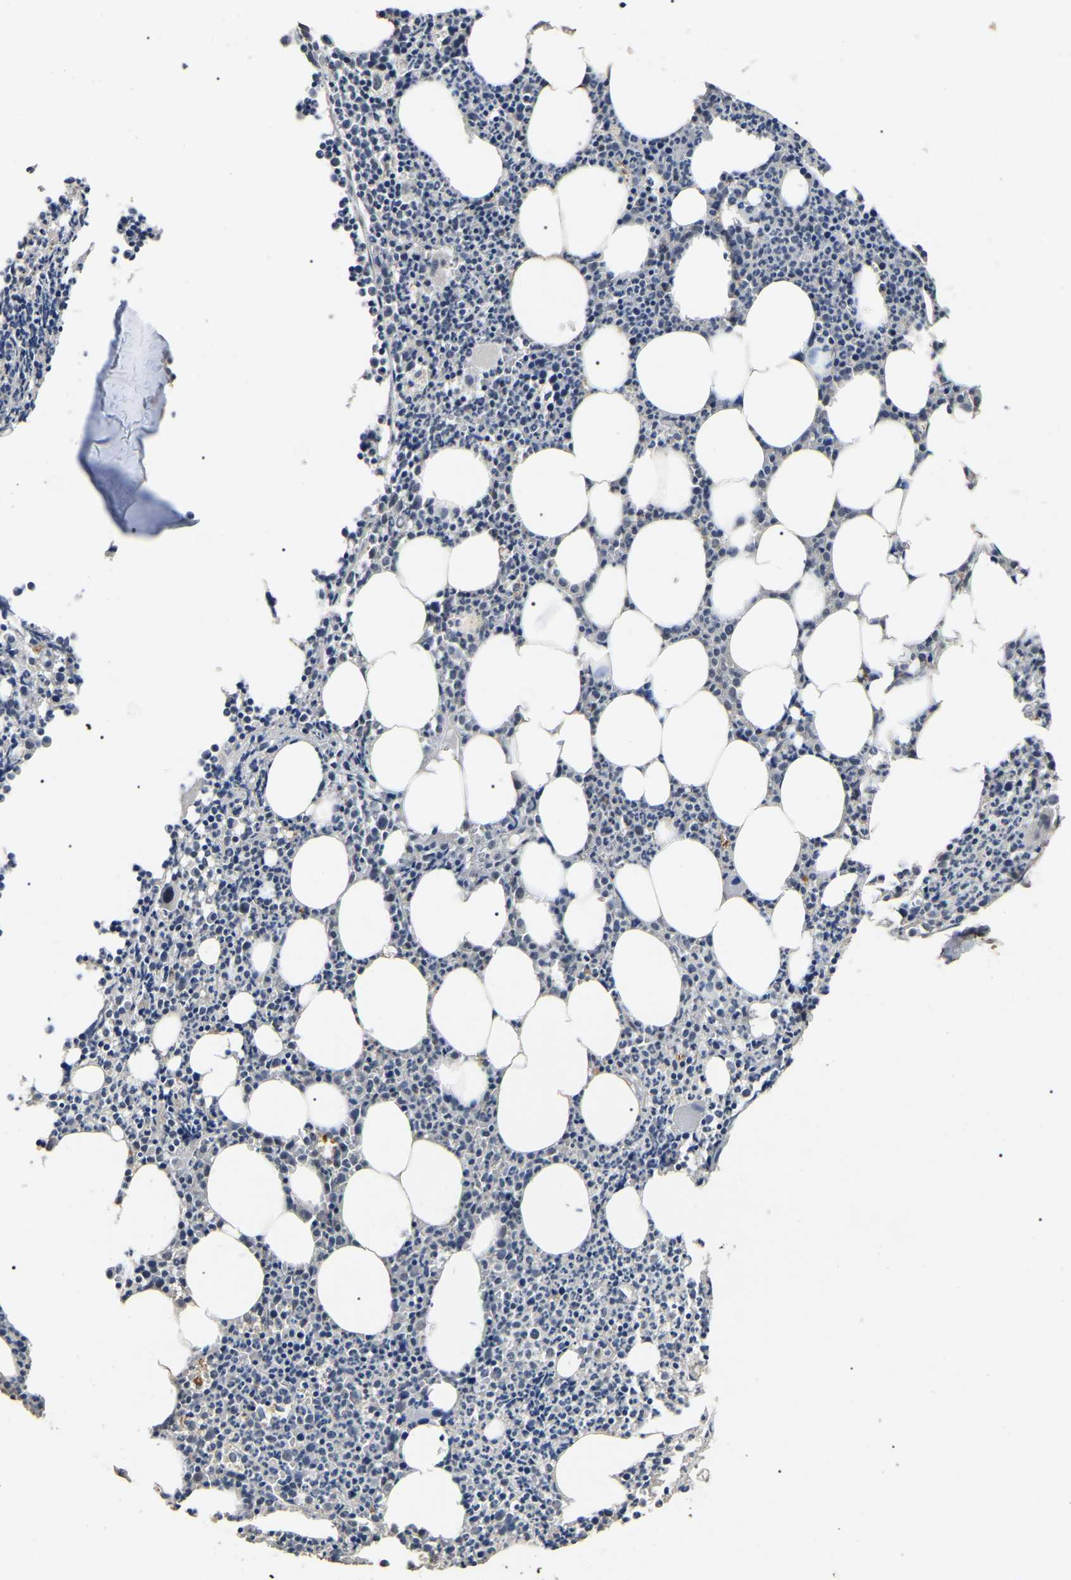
{"staining": {"intensity": "weak", "quantity": "<25%", "location": "cytoplasmic/membranous,nuclear"}, "tissue": "bone marrow", "cell_type": "Hematopoietic cells", "image_type": "normal", "snomed": [{"axis": "morphology", "description": "Normal tissue, NOS"}, {"axis": "morphology", "description": "Inflammation, NOS"}, {"axis": "topography", "description": "Bone marrow"}], "caption": "Immunohistochemistry (IHC) of unremarkable human bone marrow demonstrates no positivity in hematopoietic cells.", "gene": "PPM1E", "patient": {"sex": "female", "age": 53}}